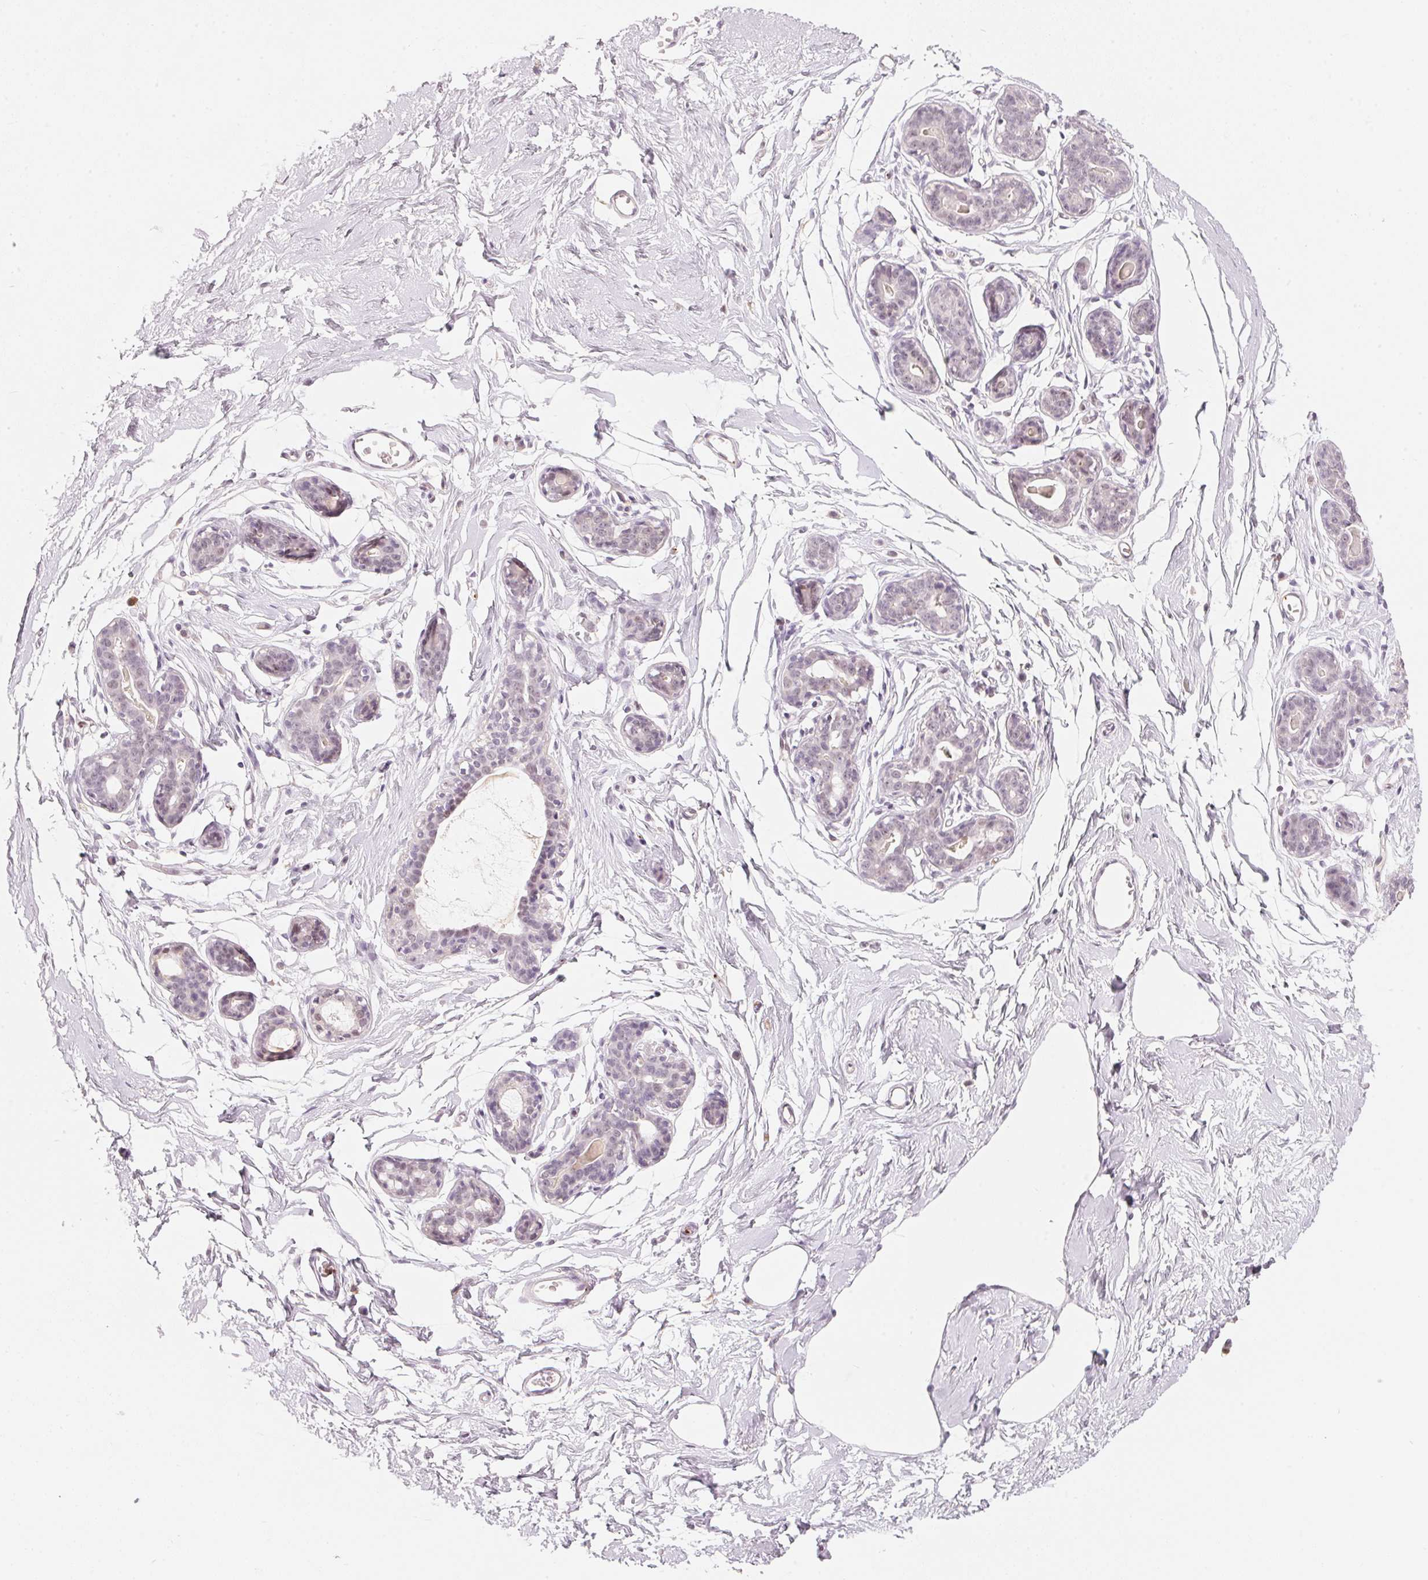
{"staining": {"intensity": "weak", "quantity": "<25%", "location": "nuclear"}, "tissue": "breast", "cell_type": "Adipocytes", "image_type": "normal", "snomed": [{"axis": "morphology", "description": "Normal tissue, NOS"}, {"axis": "topography", "description": "Breast"}], "caption": "Adipocytes show no significant staining in normal breast. Brightfield microscopy of immunohistochemistry (IHC) stained with DAB (brown) and hematoxylin (blue), captured at high magnification.", "gene": "ARHGAP22", "patient": {"sex": "female", "age": 45}}